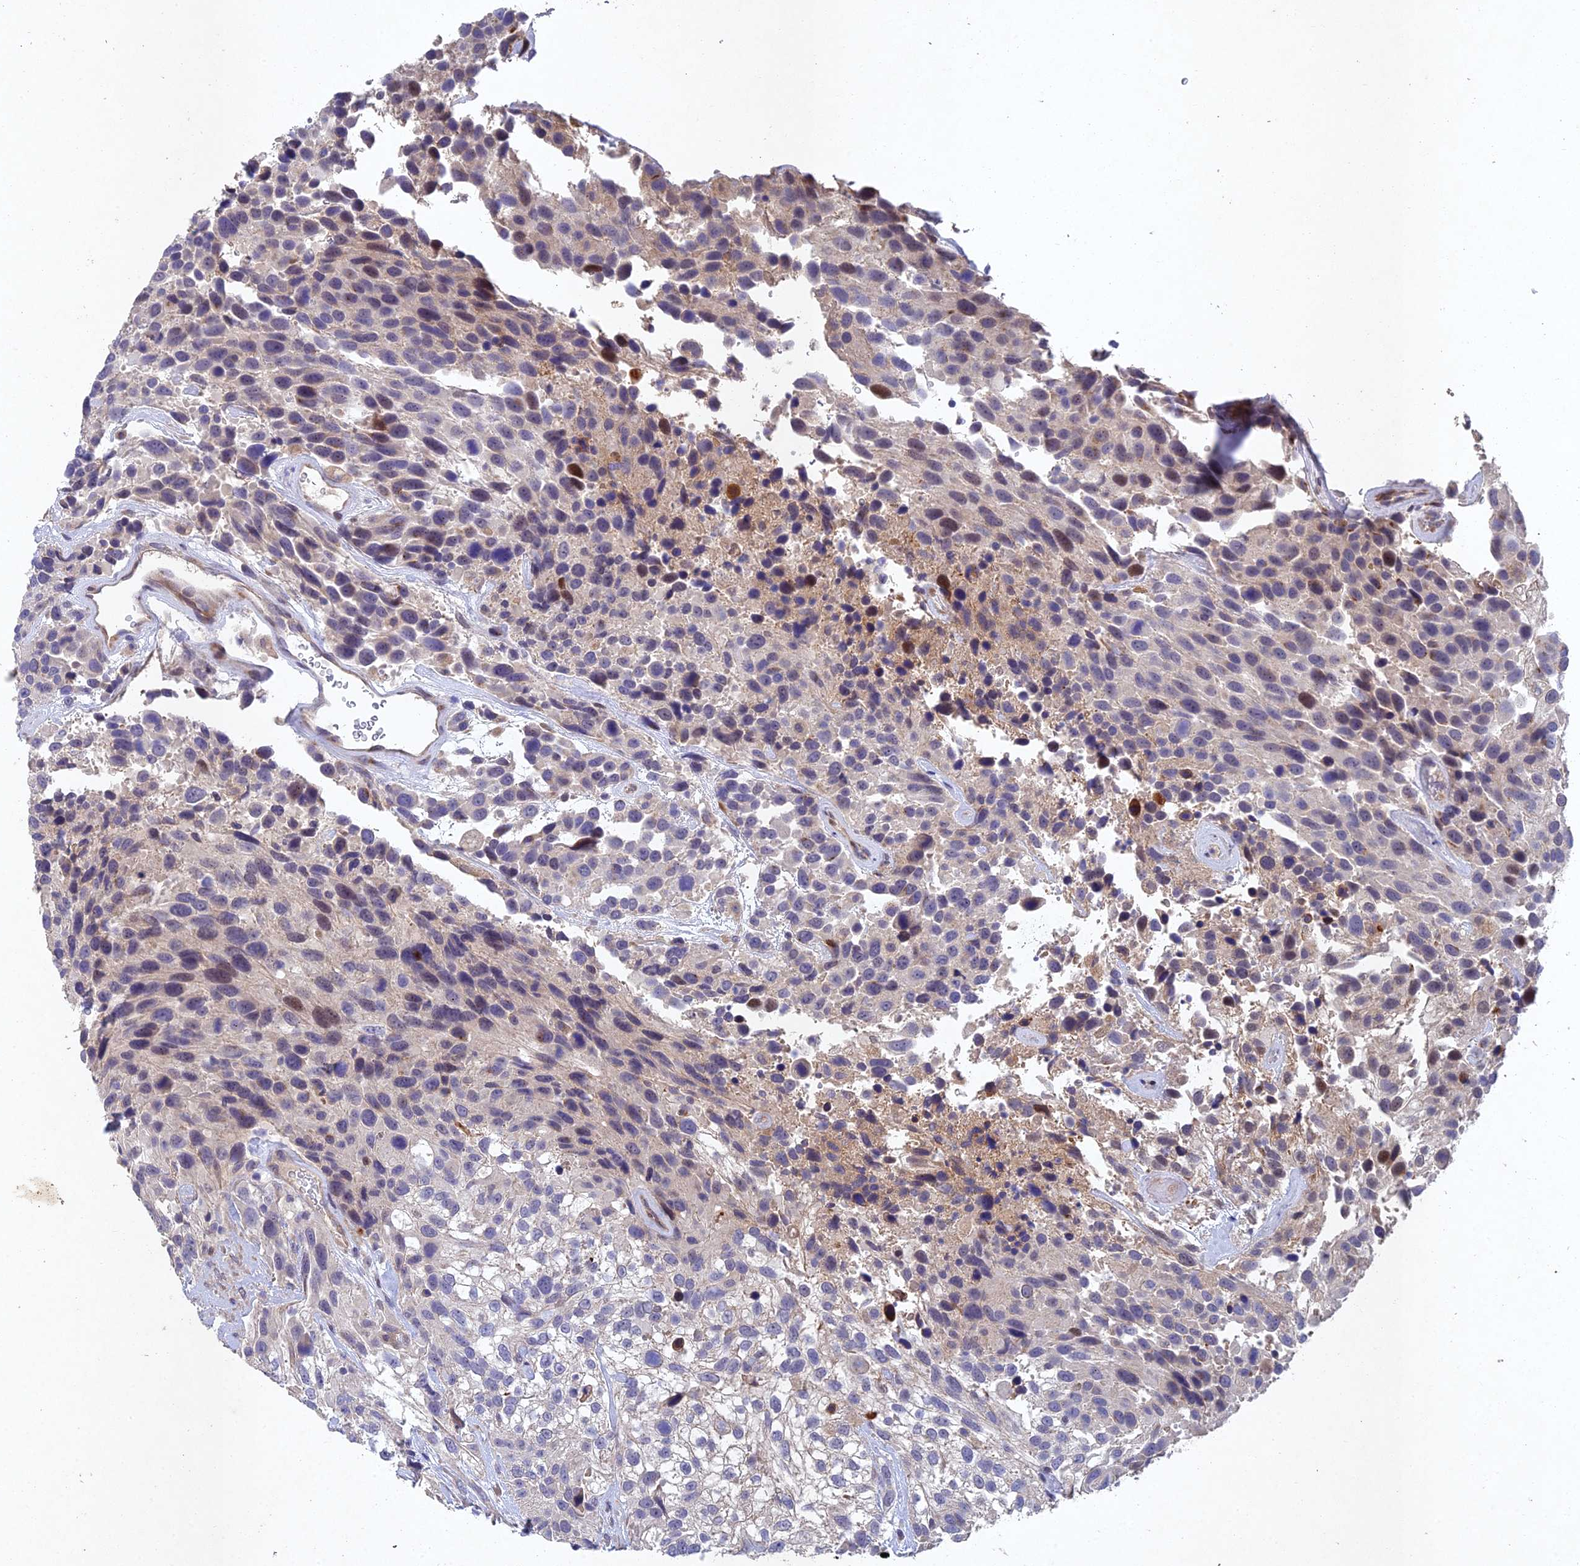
{"staining": {"intensity": "moderate", "quantity": "<25%", "location": "nuclear"}, "tissue": "urothelial cancer", "cell_type": "Tumor cells", "image_type": "cancer", "snomed": [{"axis": "morphology", "description": "Urothelial carcinoma, High grade"}, {"axis": "topography", "description": "Urinary bladder"}], "caption": "IHC micrograph of human high-grade urothelial carcinoma stained for a protein (brown), which shows low levels of moderate nuclear staining in approximately <25% of tumor cells.", "gene": "NSMCE1", "patient": {"sex": "female", "age": 70}}